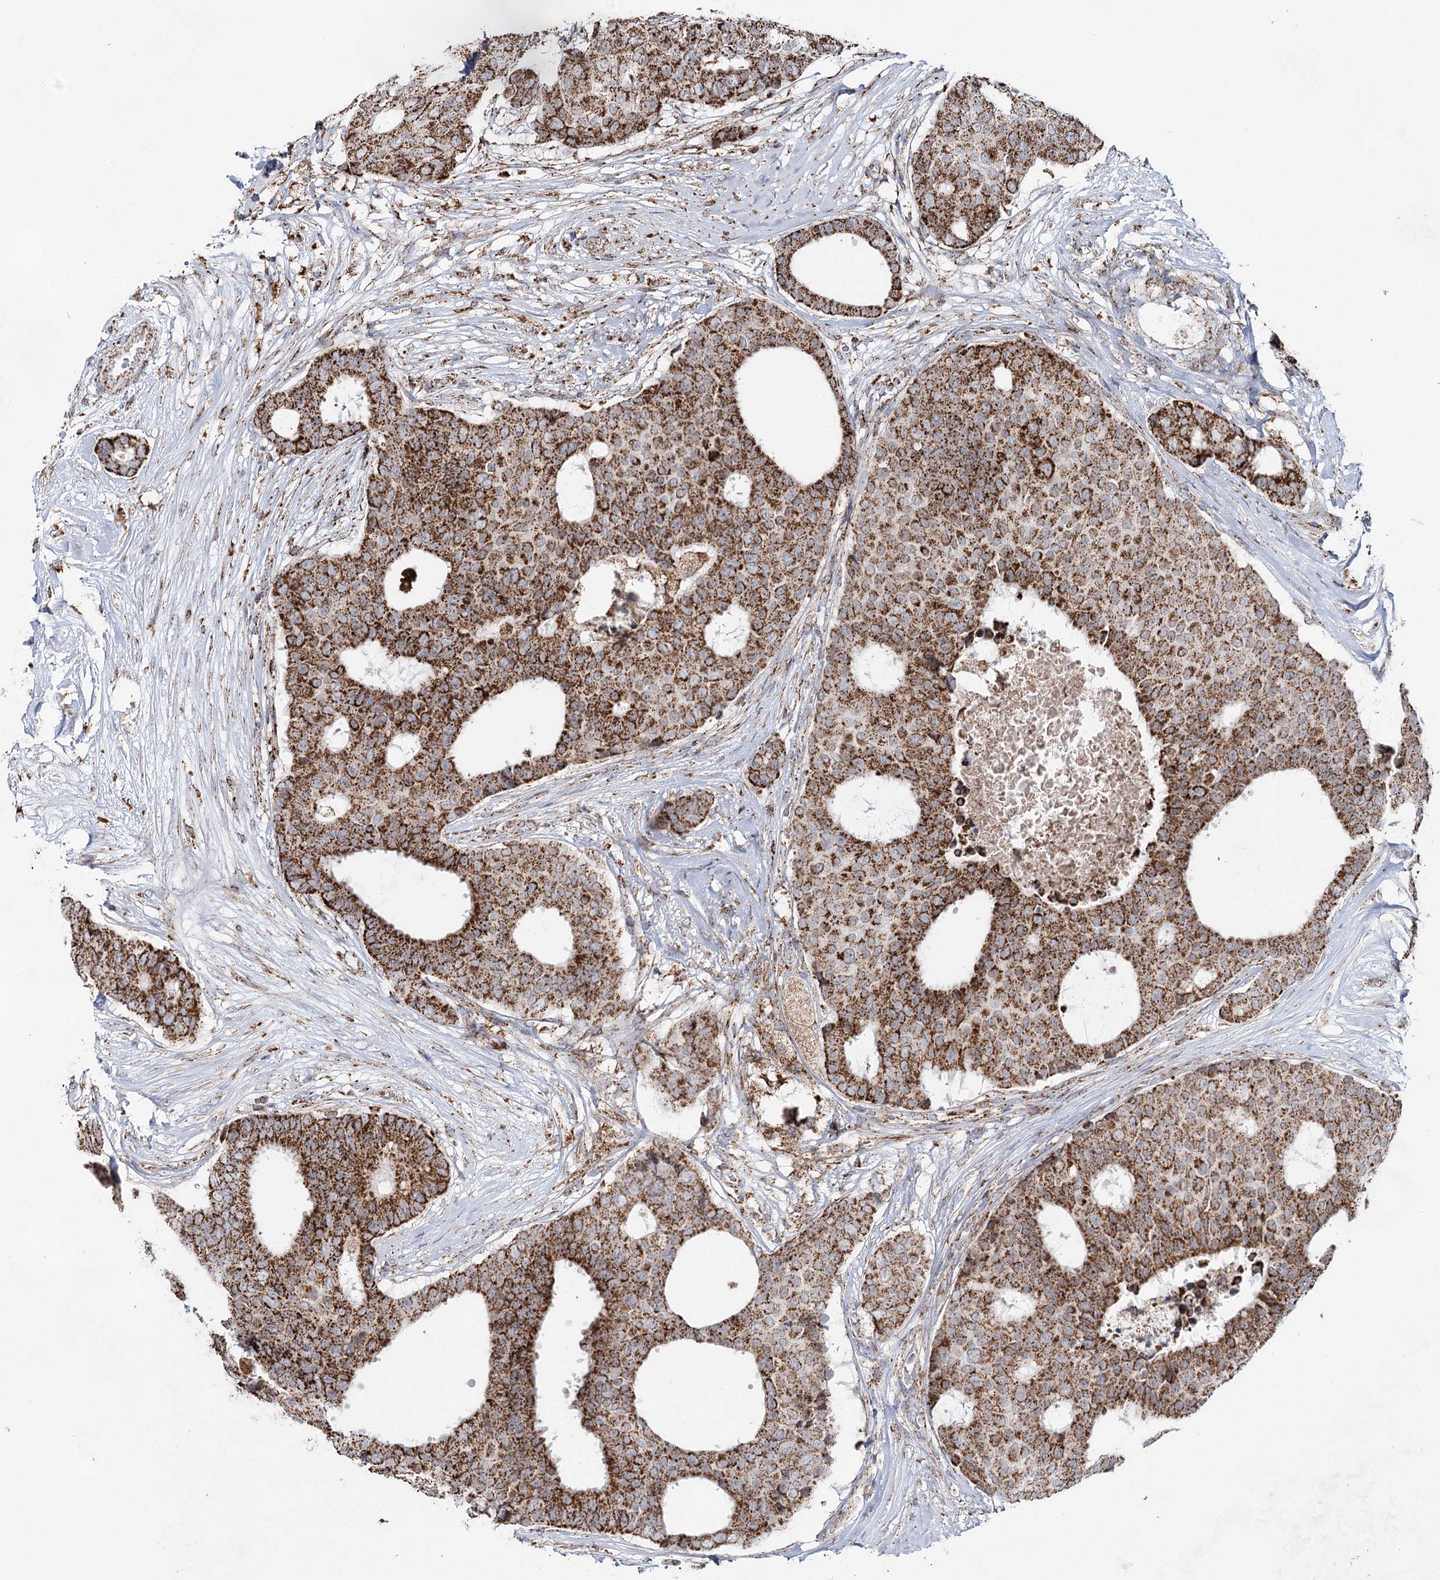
{"staining": {"intensity": "strong", "quantity": ">75%", "location": "cytoplasmic/membranous"}, "tissue": "breast cancer", "cell_type": "Tumor cells", "image_type": "cancer", "snomed": [{"axis": "morphology", "description": "Duct carcinoma"}, {"axis": "topography", "description": "Breast"}], "caption": "Invasive ductal carcinoma (breast) was stained to show a protein in brown. There is high levels of strong cytoplasmic/membranous expression in about >75% of tumor cells.", "gene": "CWF19L1", "patient": {"sex": "female", "age": 75}}